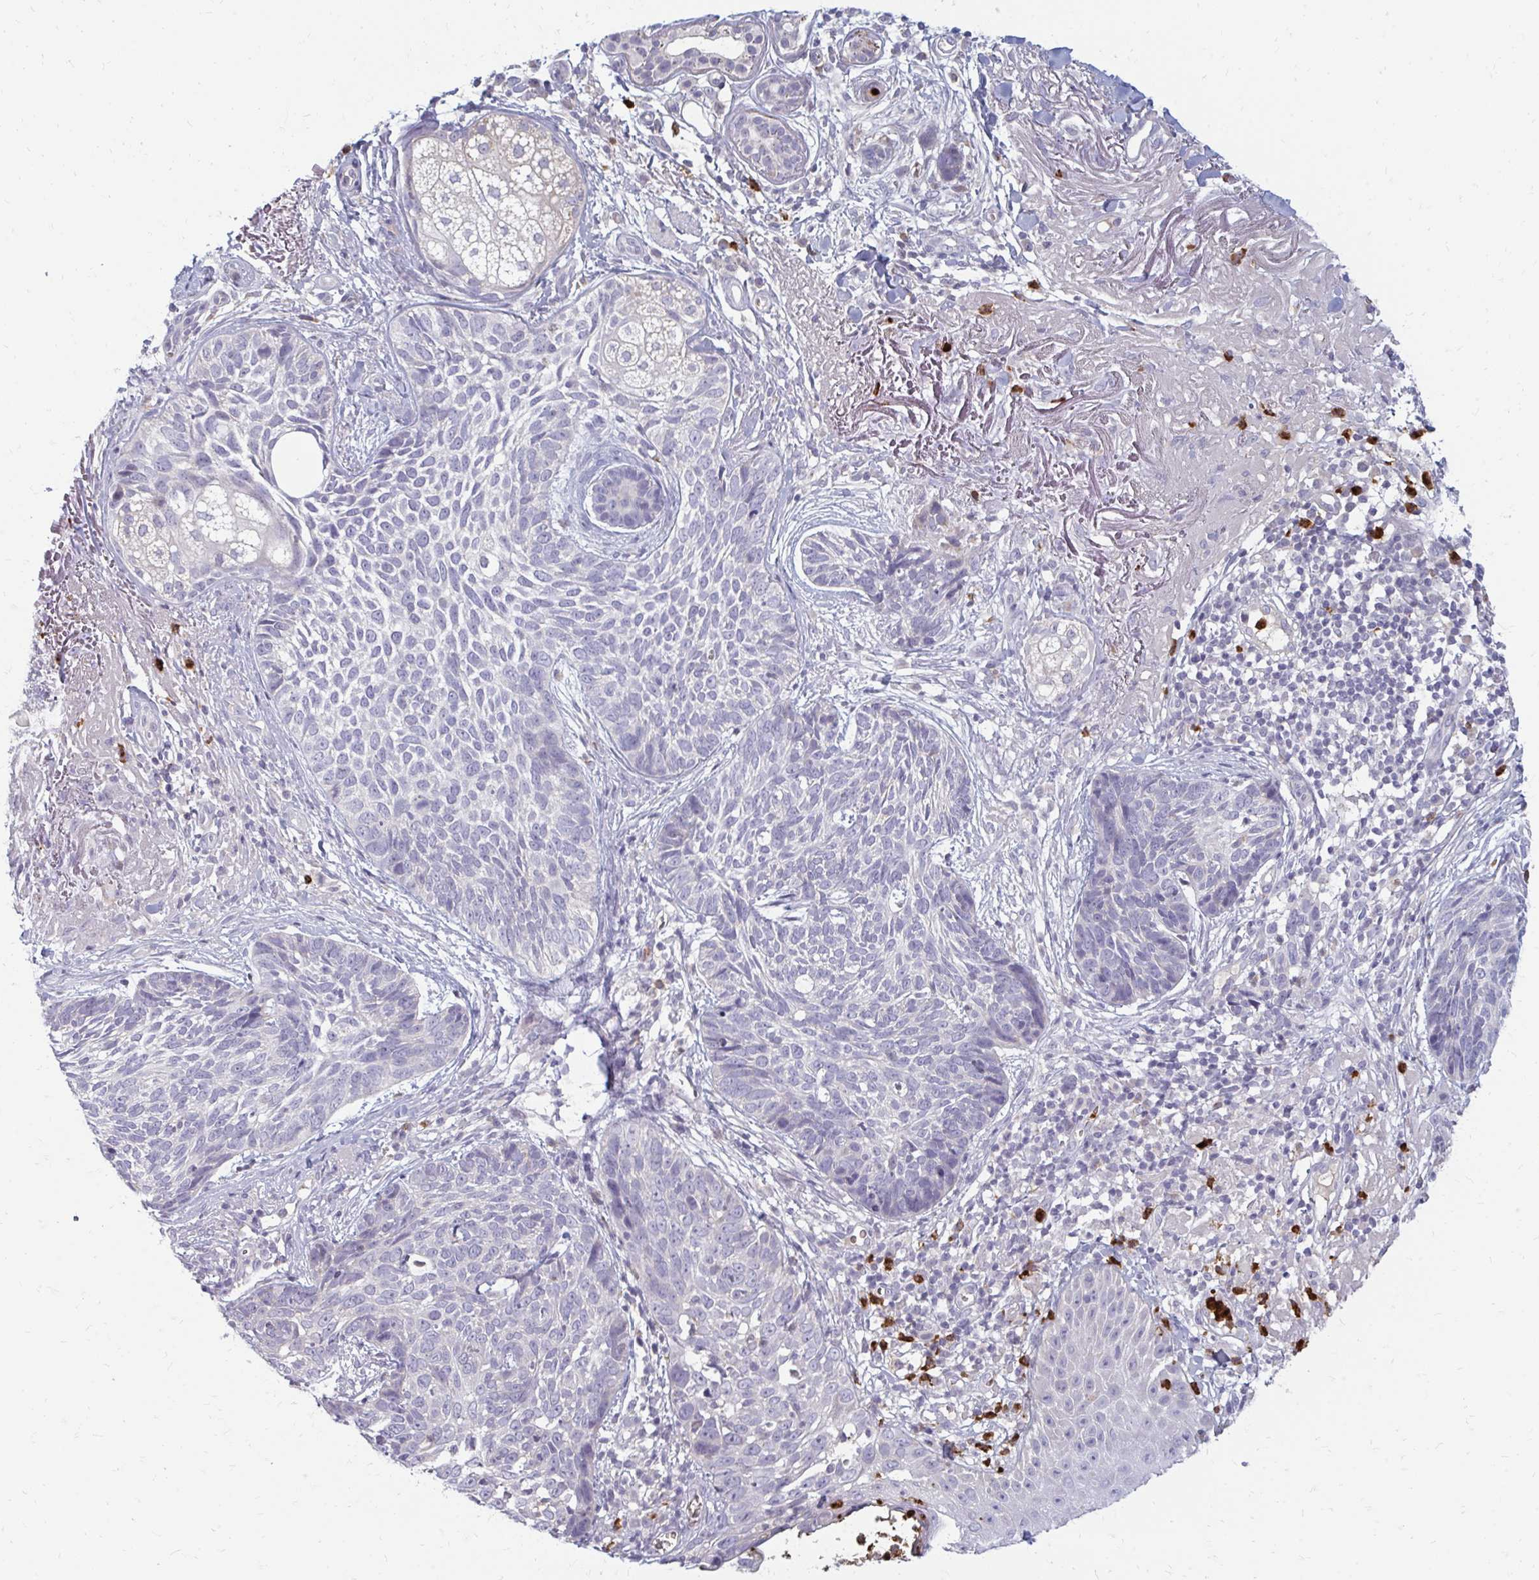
{"staining": {"intensity": "negative", "quantity": "none", "location": "none"}, "tissue": "skin cancer", "cell_type": "Tumor cells", "image_type": "cancer", "snomed": [{"axis": "morphology", "description": "Basal cell carcinoma"}, {"axis": "topography", "description": "Skin"}, {"axis": "topography", "description": "Skin of face"}], "caption": "DAB immunohistochemical staining of human skin cancer demonstrates no significant expression in tumor cells.", "gene": "RAB33A", "patient": {"sex": "female", "age": 95}}